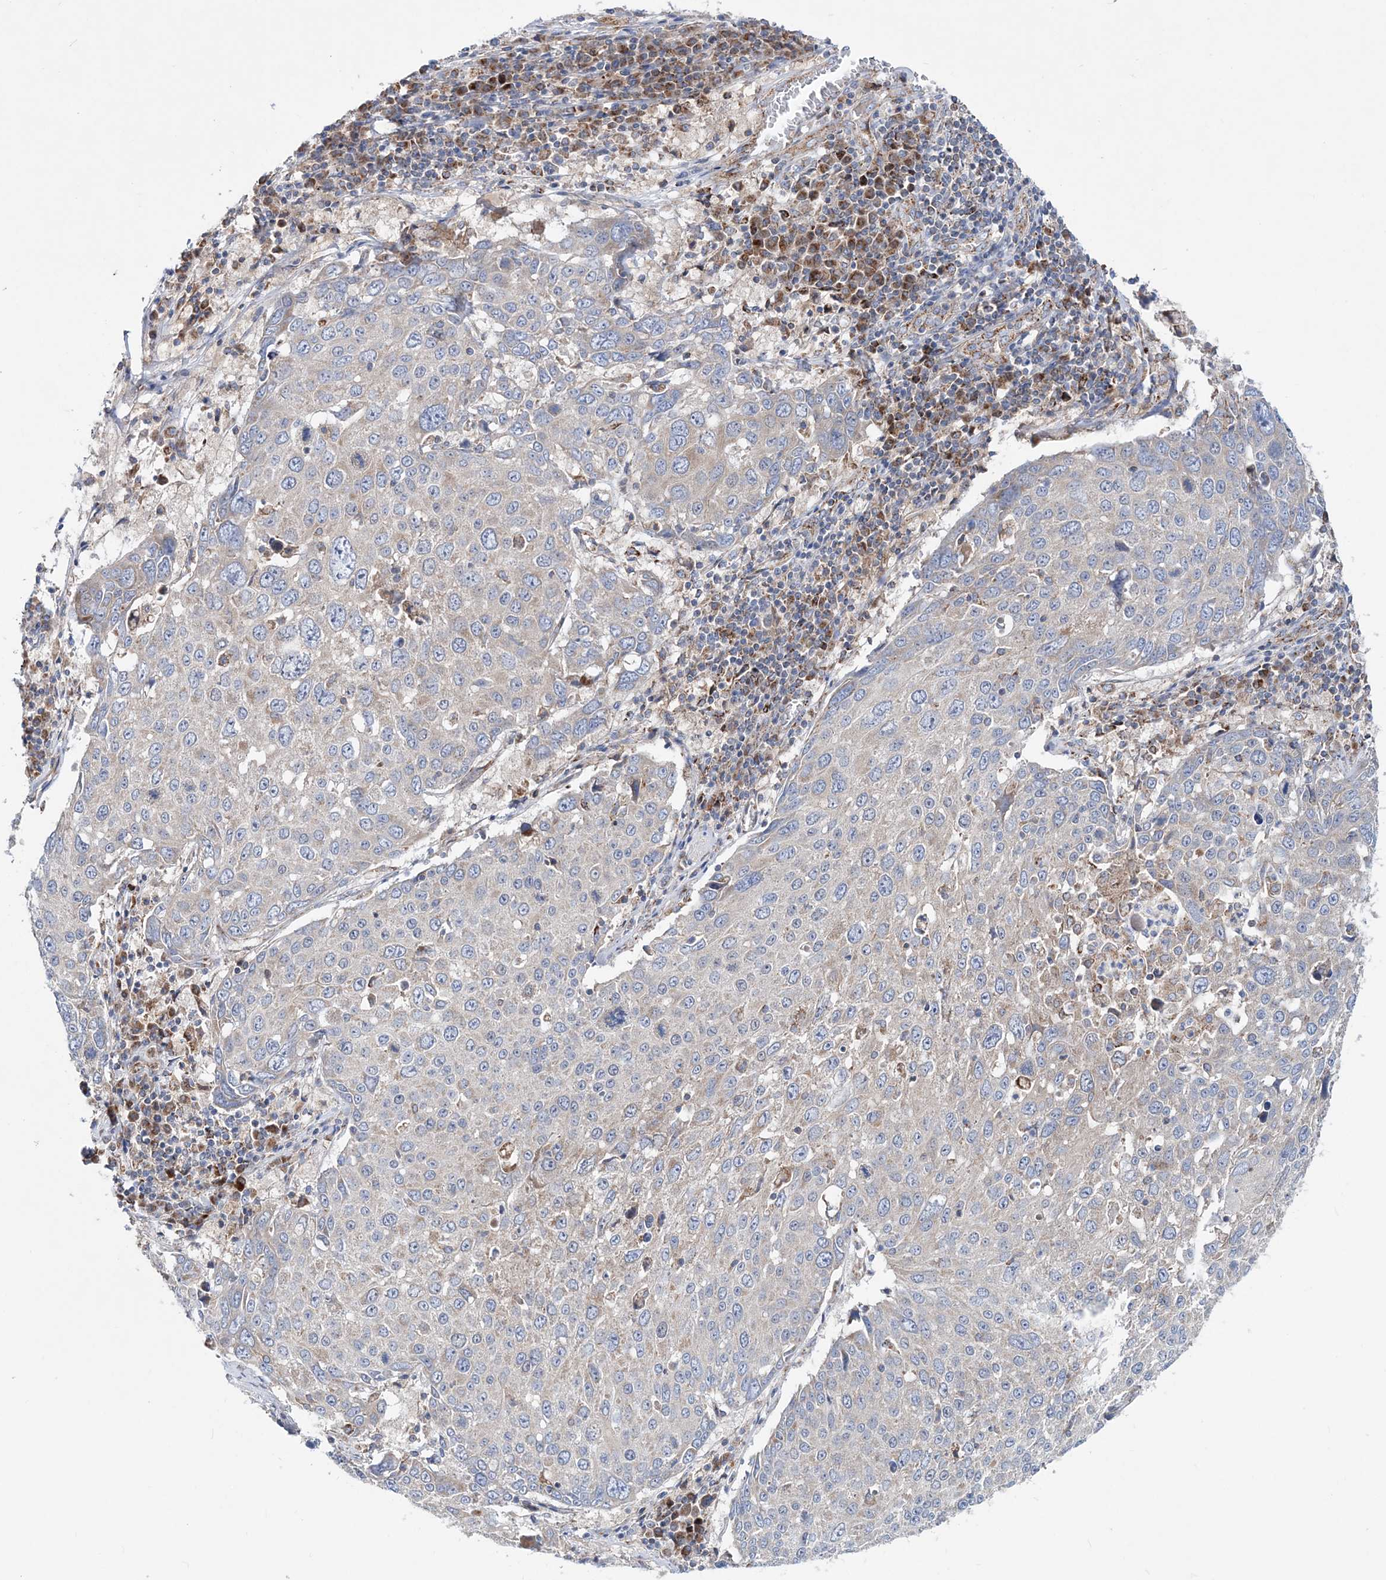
{"staining": {"intensity": "negative", "quantity": "none", "location": "none"}, "tissue": "lung cancer", "cell_type": "Tumor cells", "image_type": "cancer", "snomed": [{"axis": "morphology", "description": "Squamous cell carcinoma, NOS"}, {"axis": "topography", "description": "Lung"}], "caption": "Human squamous cell carcinoma (lung) stained for a protein using immunohistochemistry (IHC) shows no positivity in tumor cells.", "gene": "NGLY1", "patient": {"sex": "male", "age": 65}}